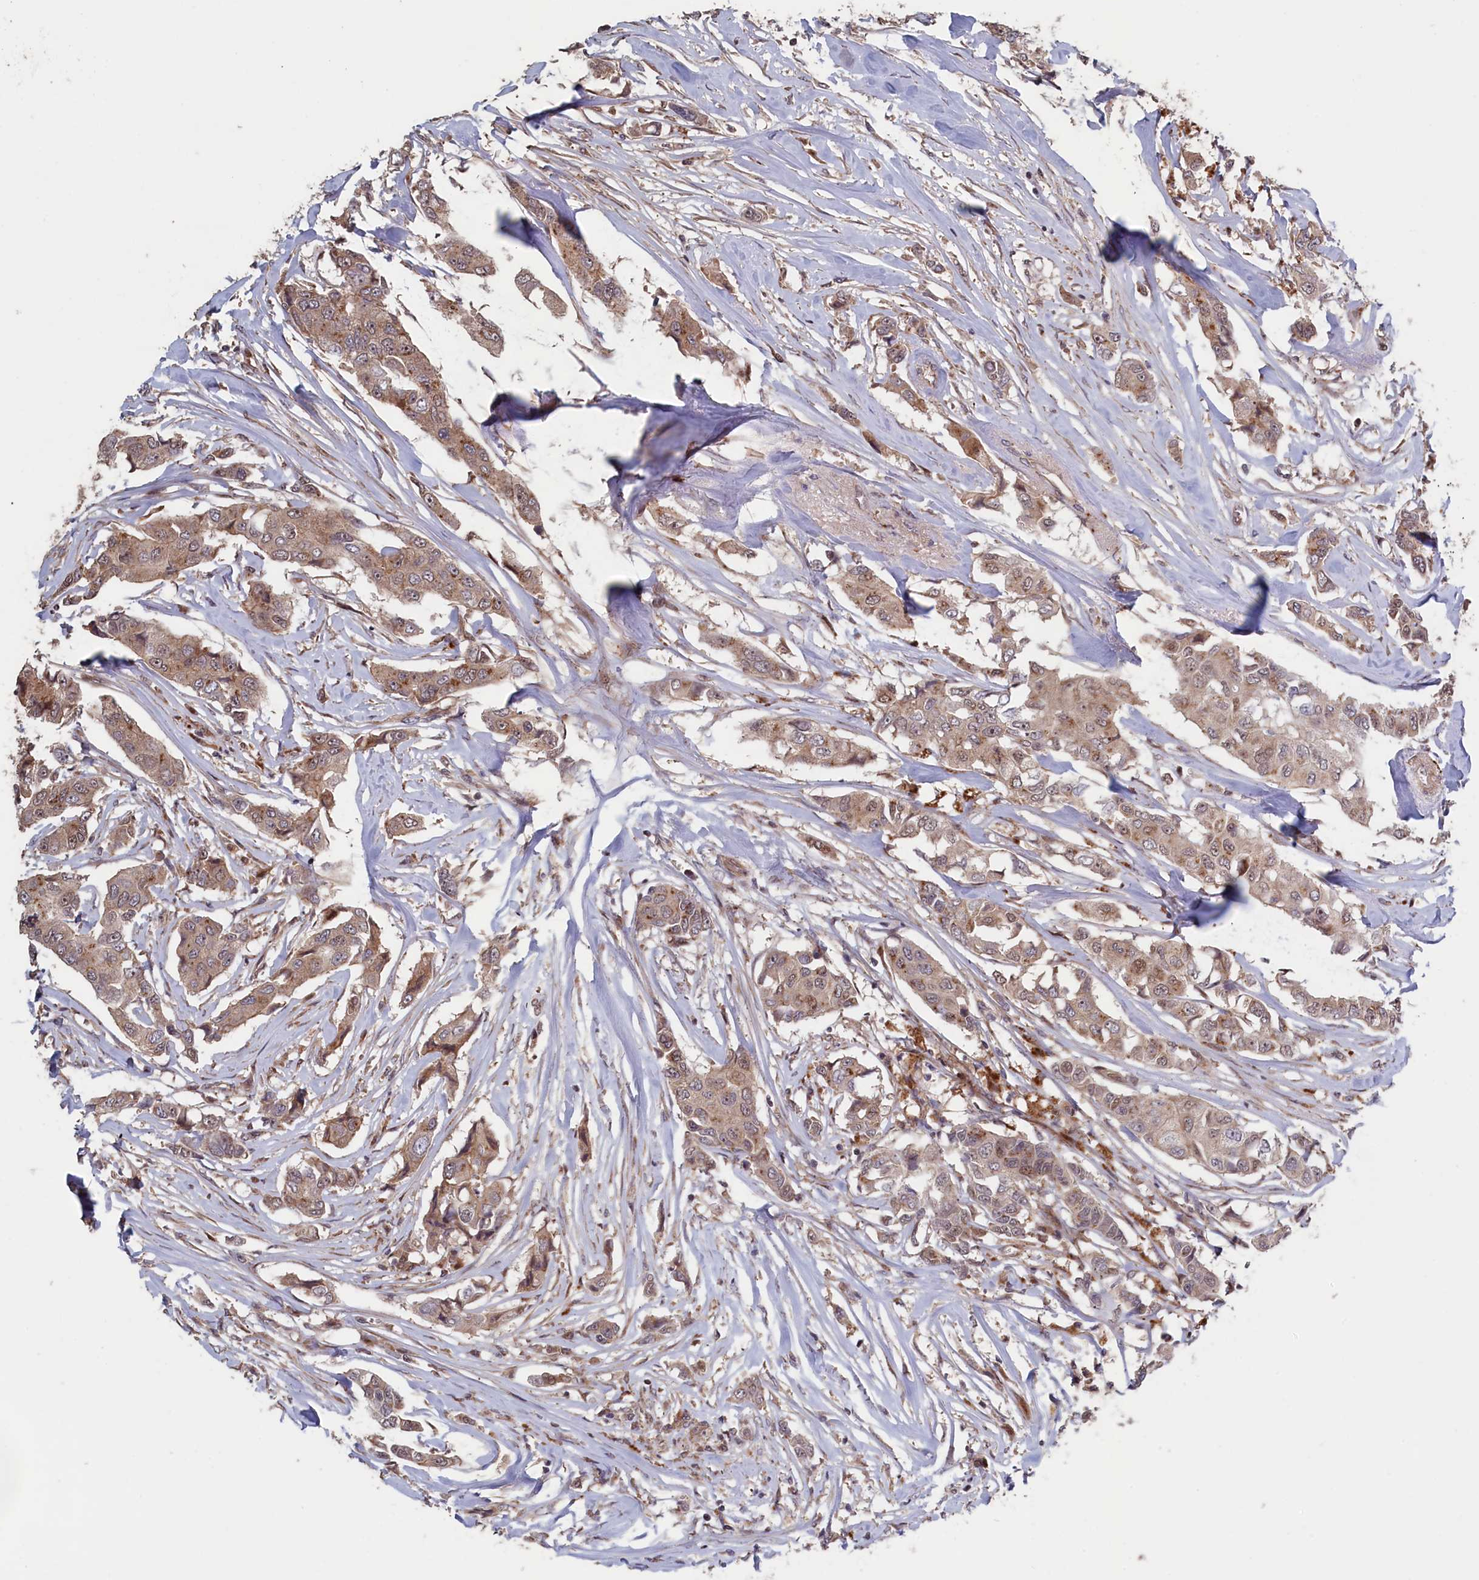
{"staining": {"intensity": "weak", "quantity": ">75%", "location": "cytoplasmic/membranous"}, "tissue": "breast cancer", "cell_type": "Tumor cells", "image_type": "cancer", "snomed": [{"axis": "morphology", "description": "Duct carcinoma"}, {"axis": "topography", "description": "Breast"}], "caption": "Approximately >75% of tumor cells in breast cancer (invasive ductal carcinoma) reveal weak cytoplasmic/membranous protein staining as visualized by brown immunohistochemical staining.", "gene": "LSG1", "patient": {"sex": "female", "age": 80}}